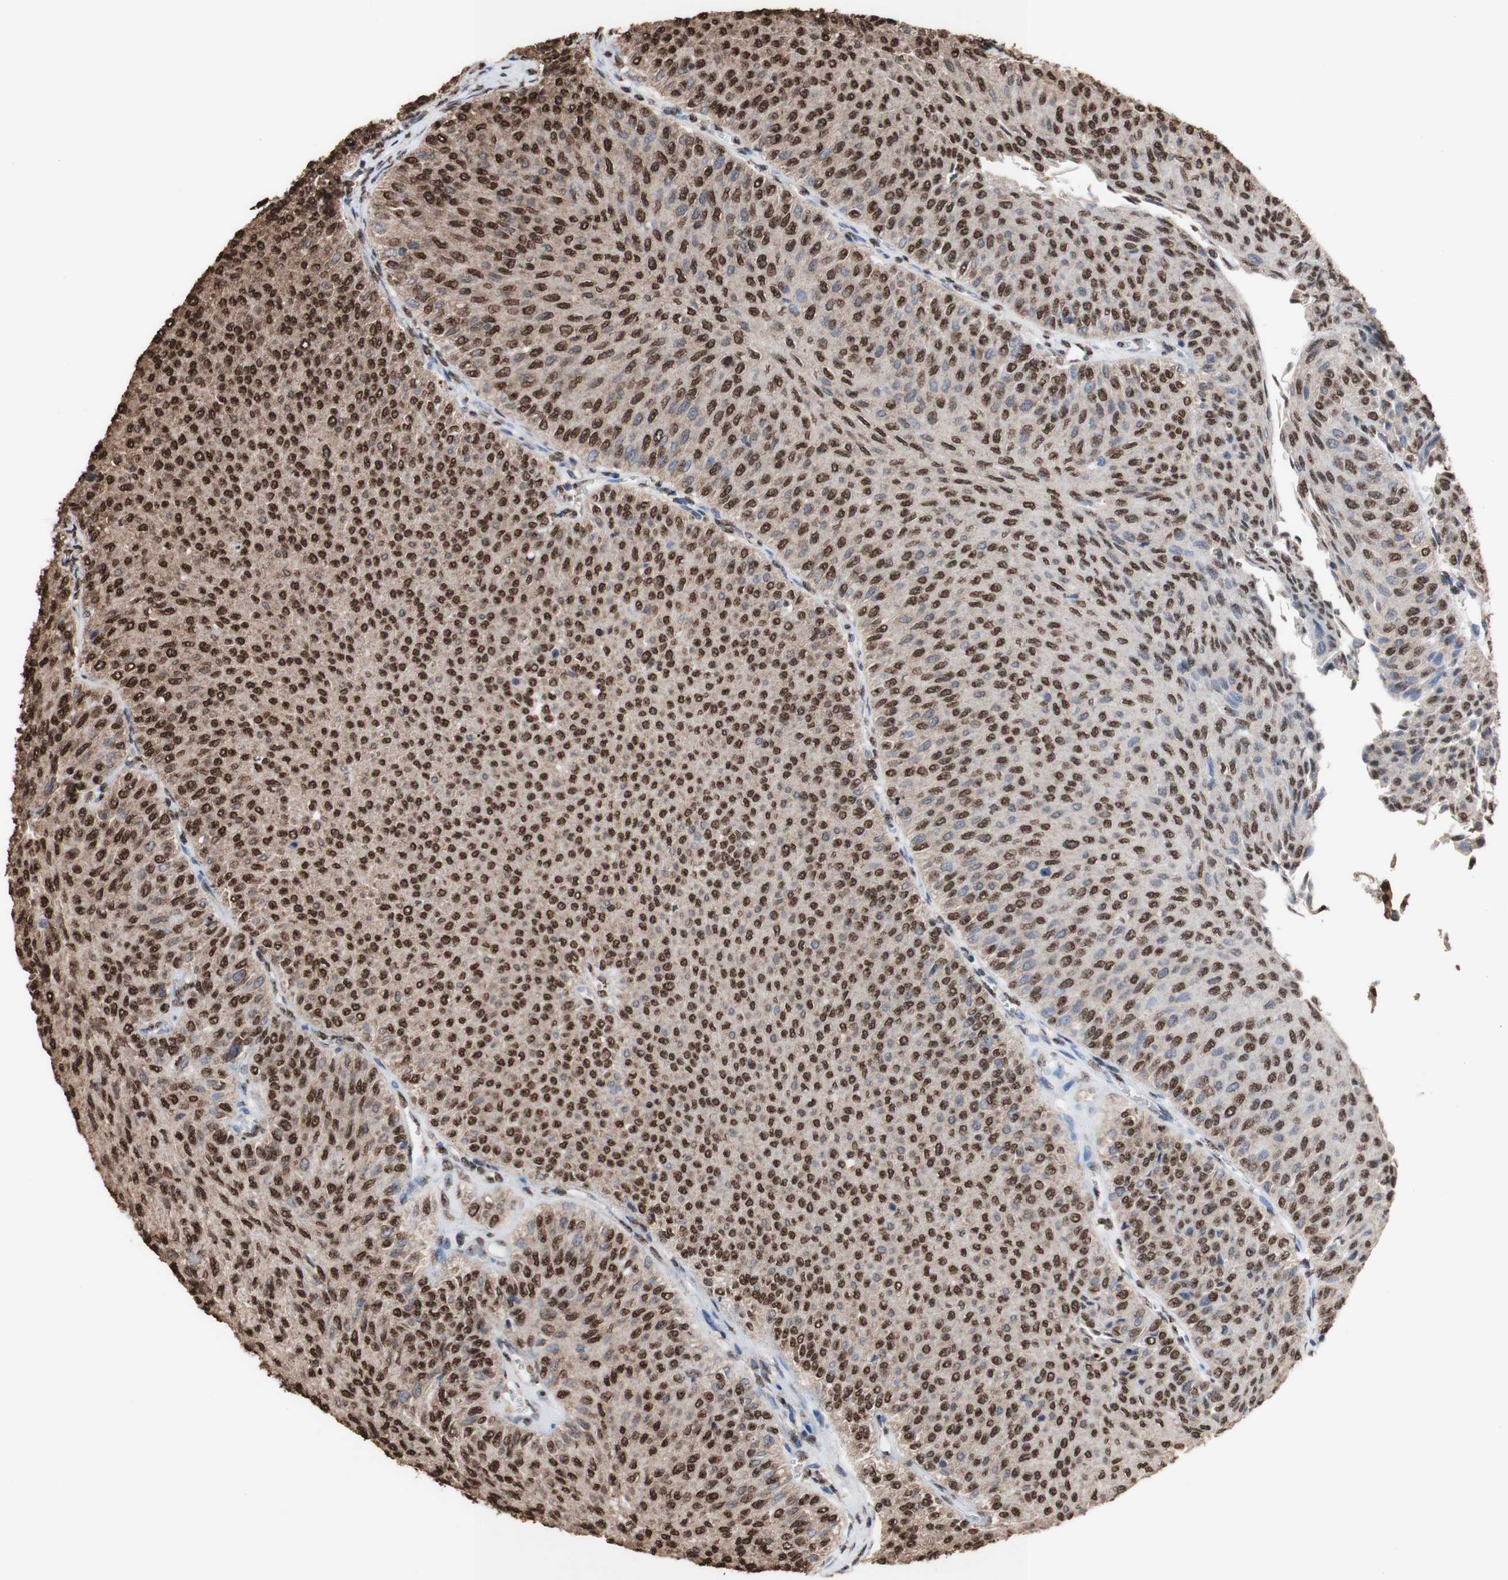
{"staining": {"intensity": "strong", "quantity": ">75%", "location": "cytoplasmic/membranous,nuclear"}, "tissue": "urothelial cancer", "cell_type": "Tumor cells", "image_type": "cancer", "snomed": [{"axis": "morphology", "description": "Urothelial carcinoma, Low grade"}, {"axis": "topography", "description": "Urinary bladder"}], "caption": "Protein analysis of urothelial cancer tissue demonstrates strong cytoplasmic/membranous and nuclear positivity in about >75% of tumor cells. The staining is performed using DAB (3,3'-diaminobenzidine) brown chromogen to label protein expression. The nuclei are counter-stained blue using hematoxylin.", "gene": "PIDD1", "patient": {"sex": "male", "age": 78}}